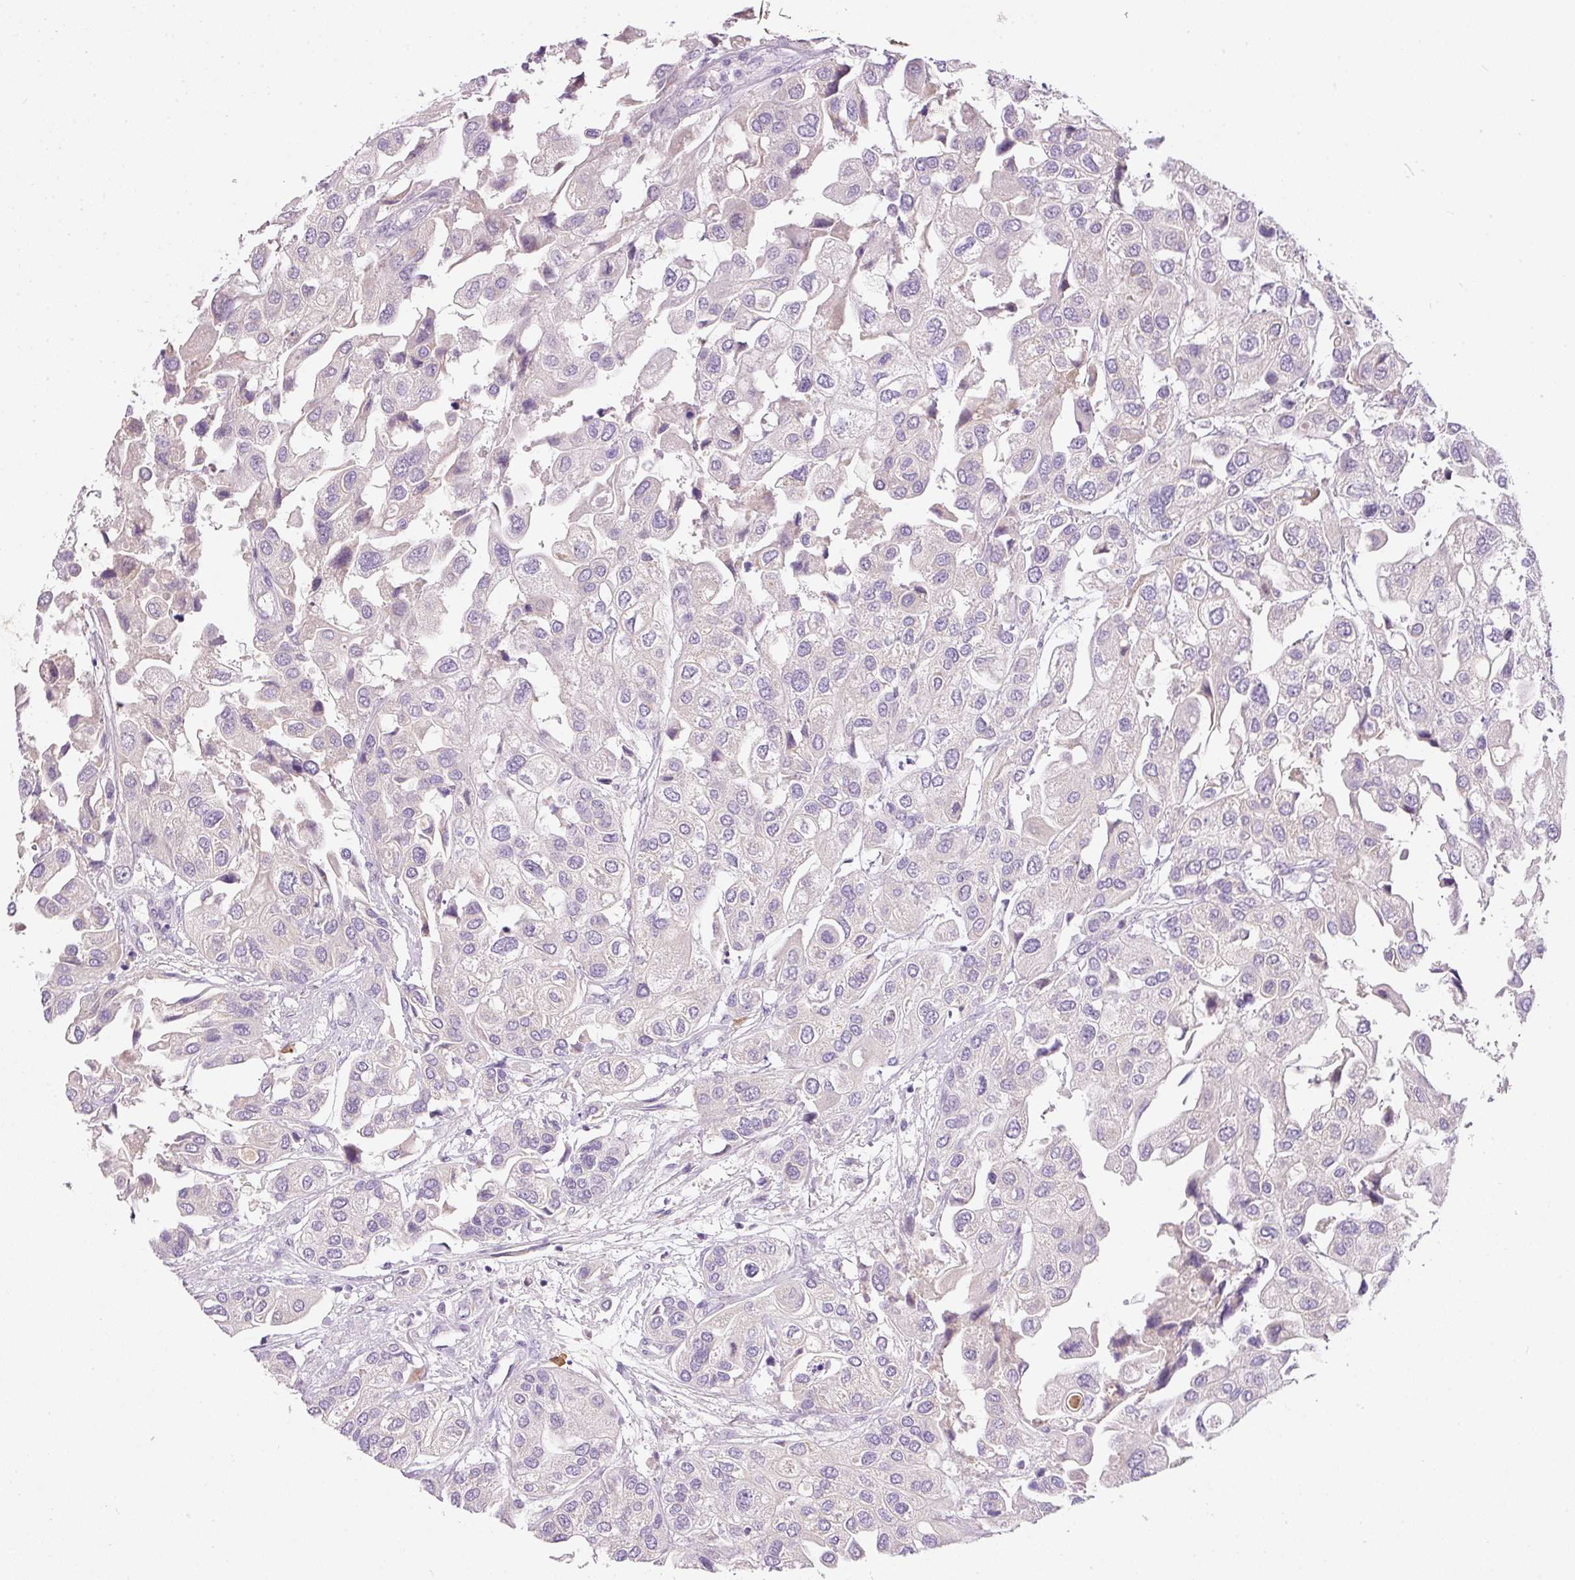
{"staining": {"intensity": "negative", "quantity": "none", "location": "none"}, "tissue": "urothelial cancer", "cell_type": "Tumor cells", "image_type": "cancer", "snomed": [{"axis": "morphology", "description": "Urothelial carcinoma, High grade"}, {"axis": "topography", "description": "Urinary bladder"}], "caption": "Tumor cells show no significant protein positivity in urothelial cancer.", "gene": "TMEM37", "patient": {"sex": "female", "age": 64}}